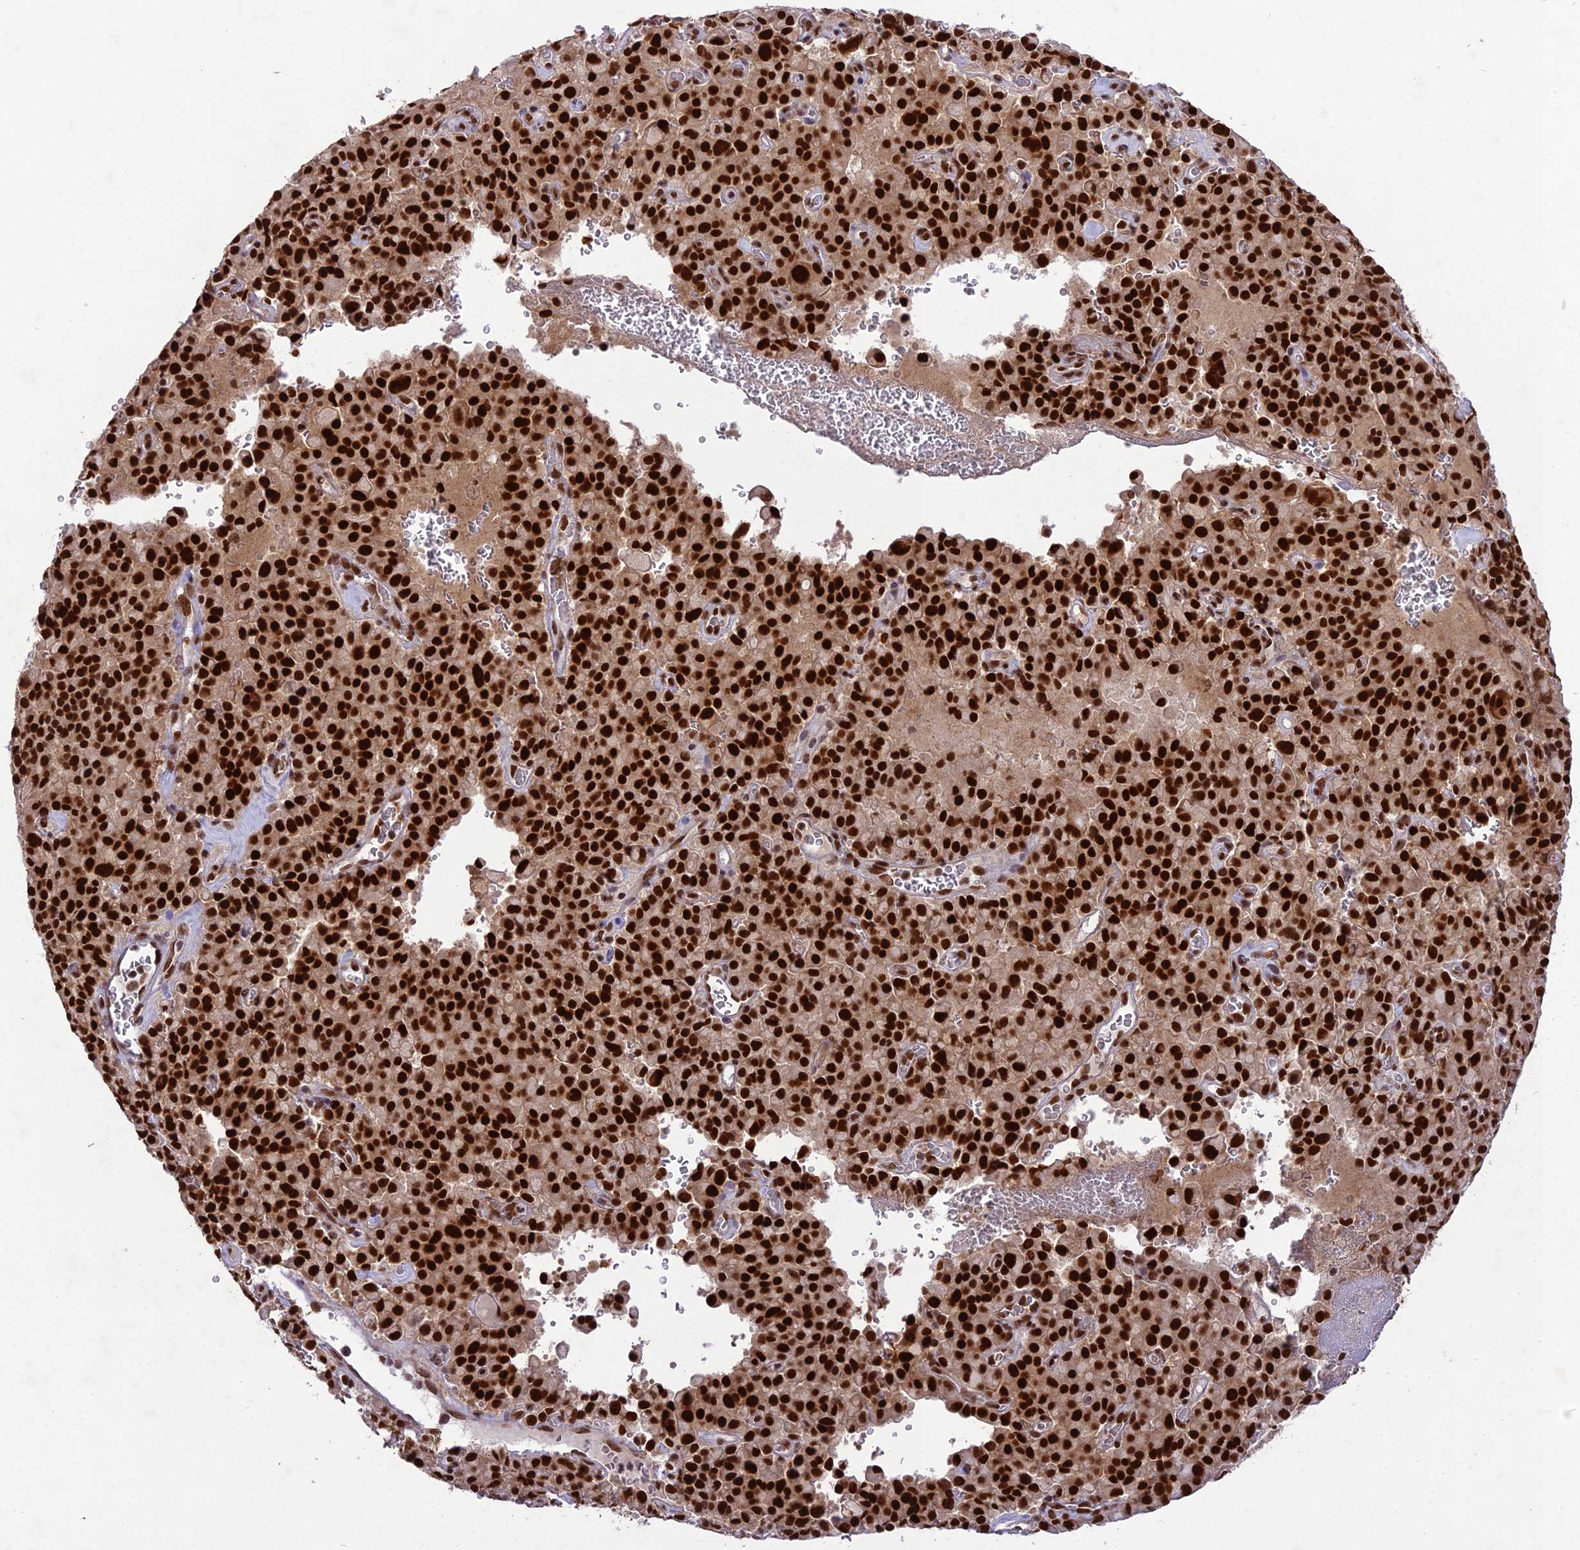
{"staining": {"intensity": "strong", "quantity": ">75%", "location": "nuclear"}, "tissue": "pancreatic cancer", "cell_type": "Tumor cells", "image_type": "cancer", "snomed": [{"axis": "morphology", "description": "Adenocarcinoma, NOS"}, {"axis": "topography", "description": "Pancreas"}], "caption": "A histopathology image of human pancreatic cancer (adenocarcinoma) stained for a protein demonstrates strong nuclear brown staining in tumor cells.", "gene": "DDX1", "patient": {"sex": "male", "age": 65}}